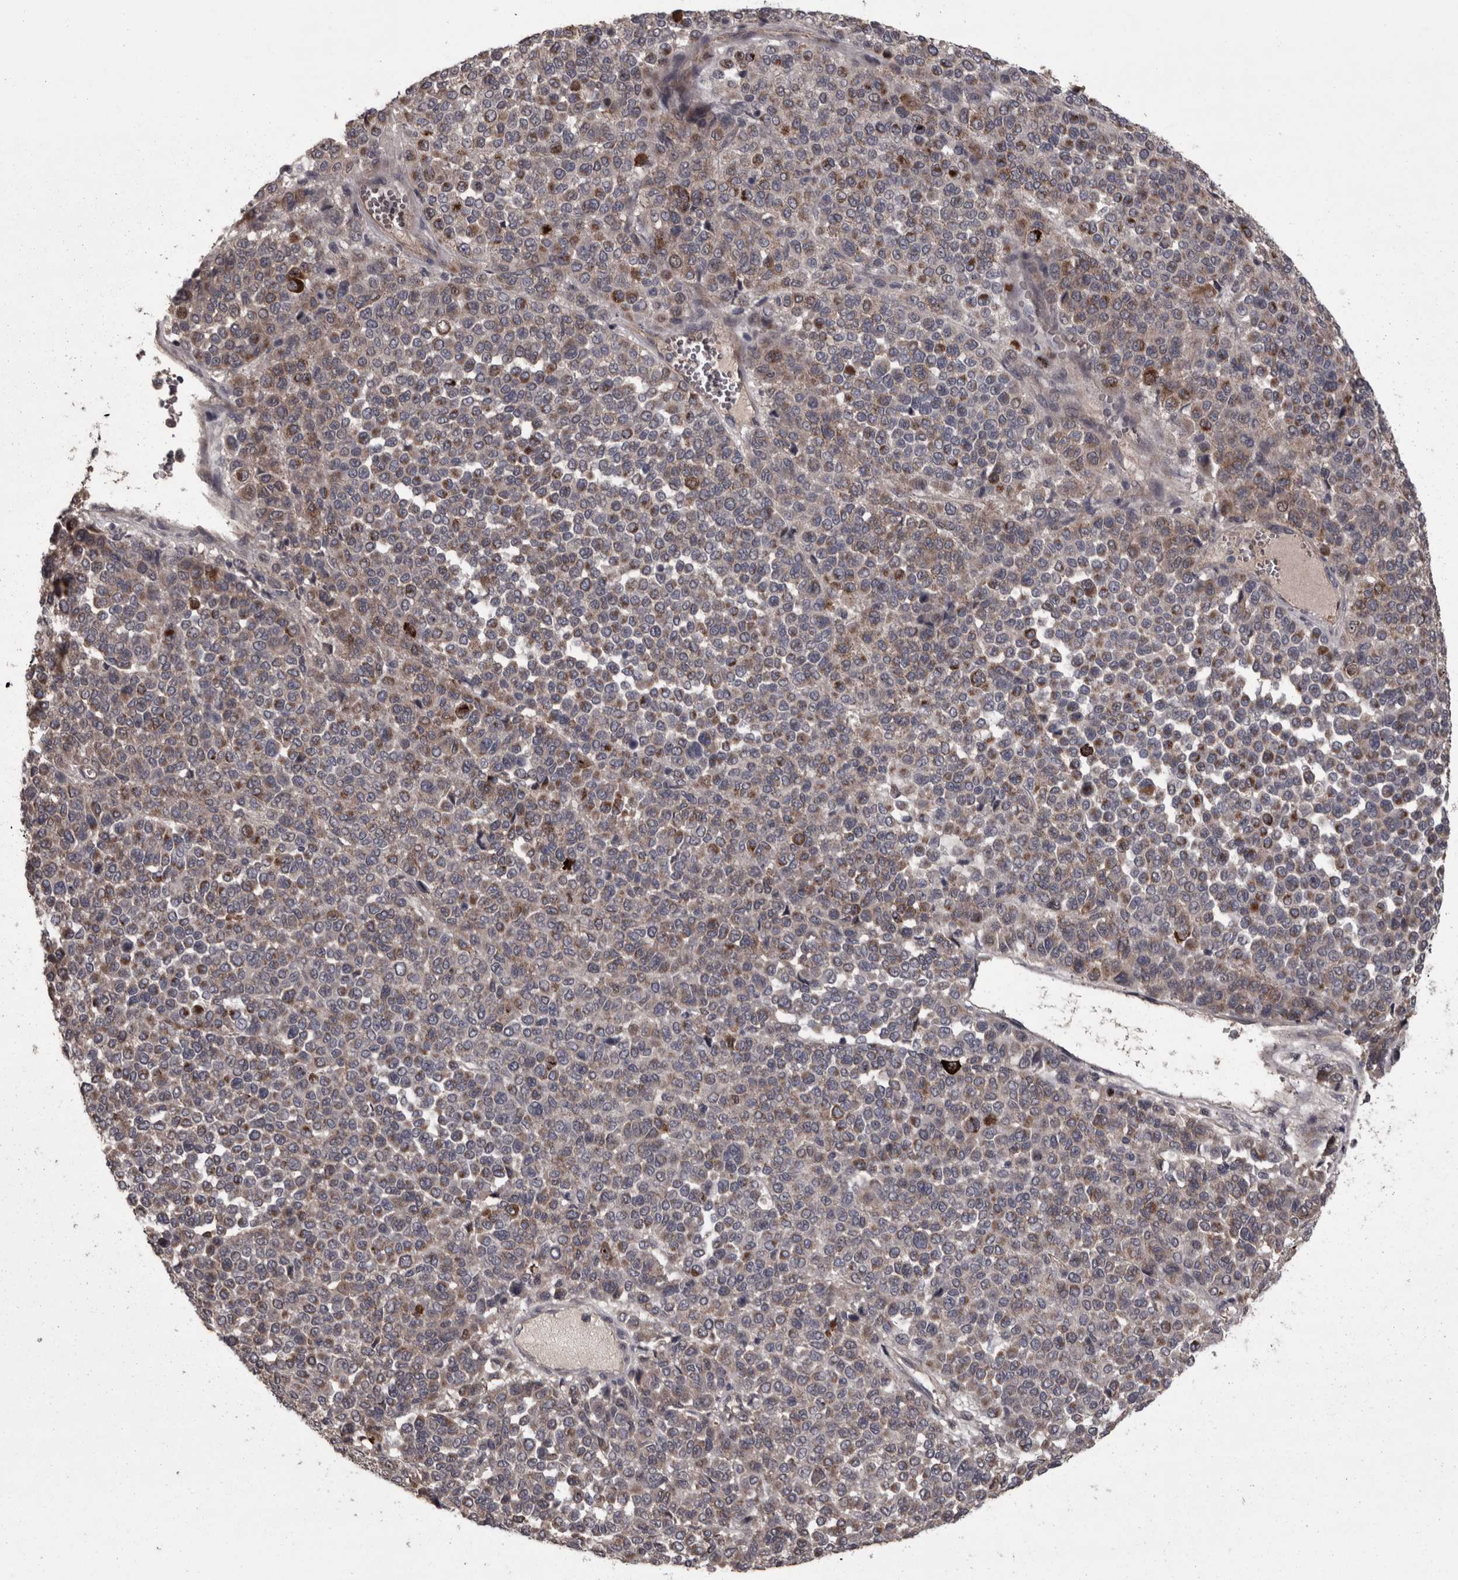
{"staining": {"intensity": "weak", "quantity": "25%-75%", "location": "cytoplasmic/membranous"}, "tissue": "melanoma", "cell_type": "Tumor cells", "image_type": "cancer", "snomed": [{"axis": "morphology", "description": "Malignant melanoma, Metastatic site"}, {"axis": "topography", "description": "Pancreas"}], "caption": "Weak cytoplasmic/membranous expression for a protein is seen in approximately 25%-75% of tumor cells of malignant melanoma (metastatic site) using immunohistochemistry (IHC).", "gene": "PCDH17", "patient": {"sex": "female", "age": 30}}